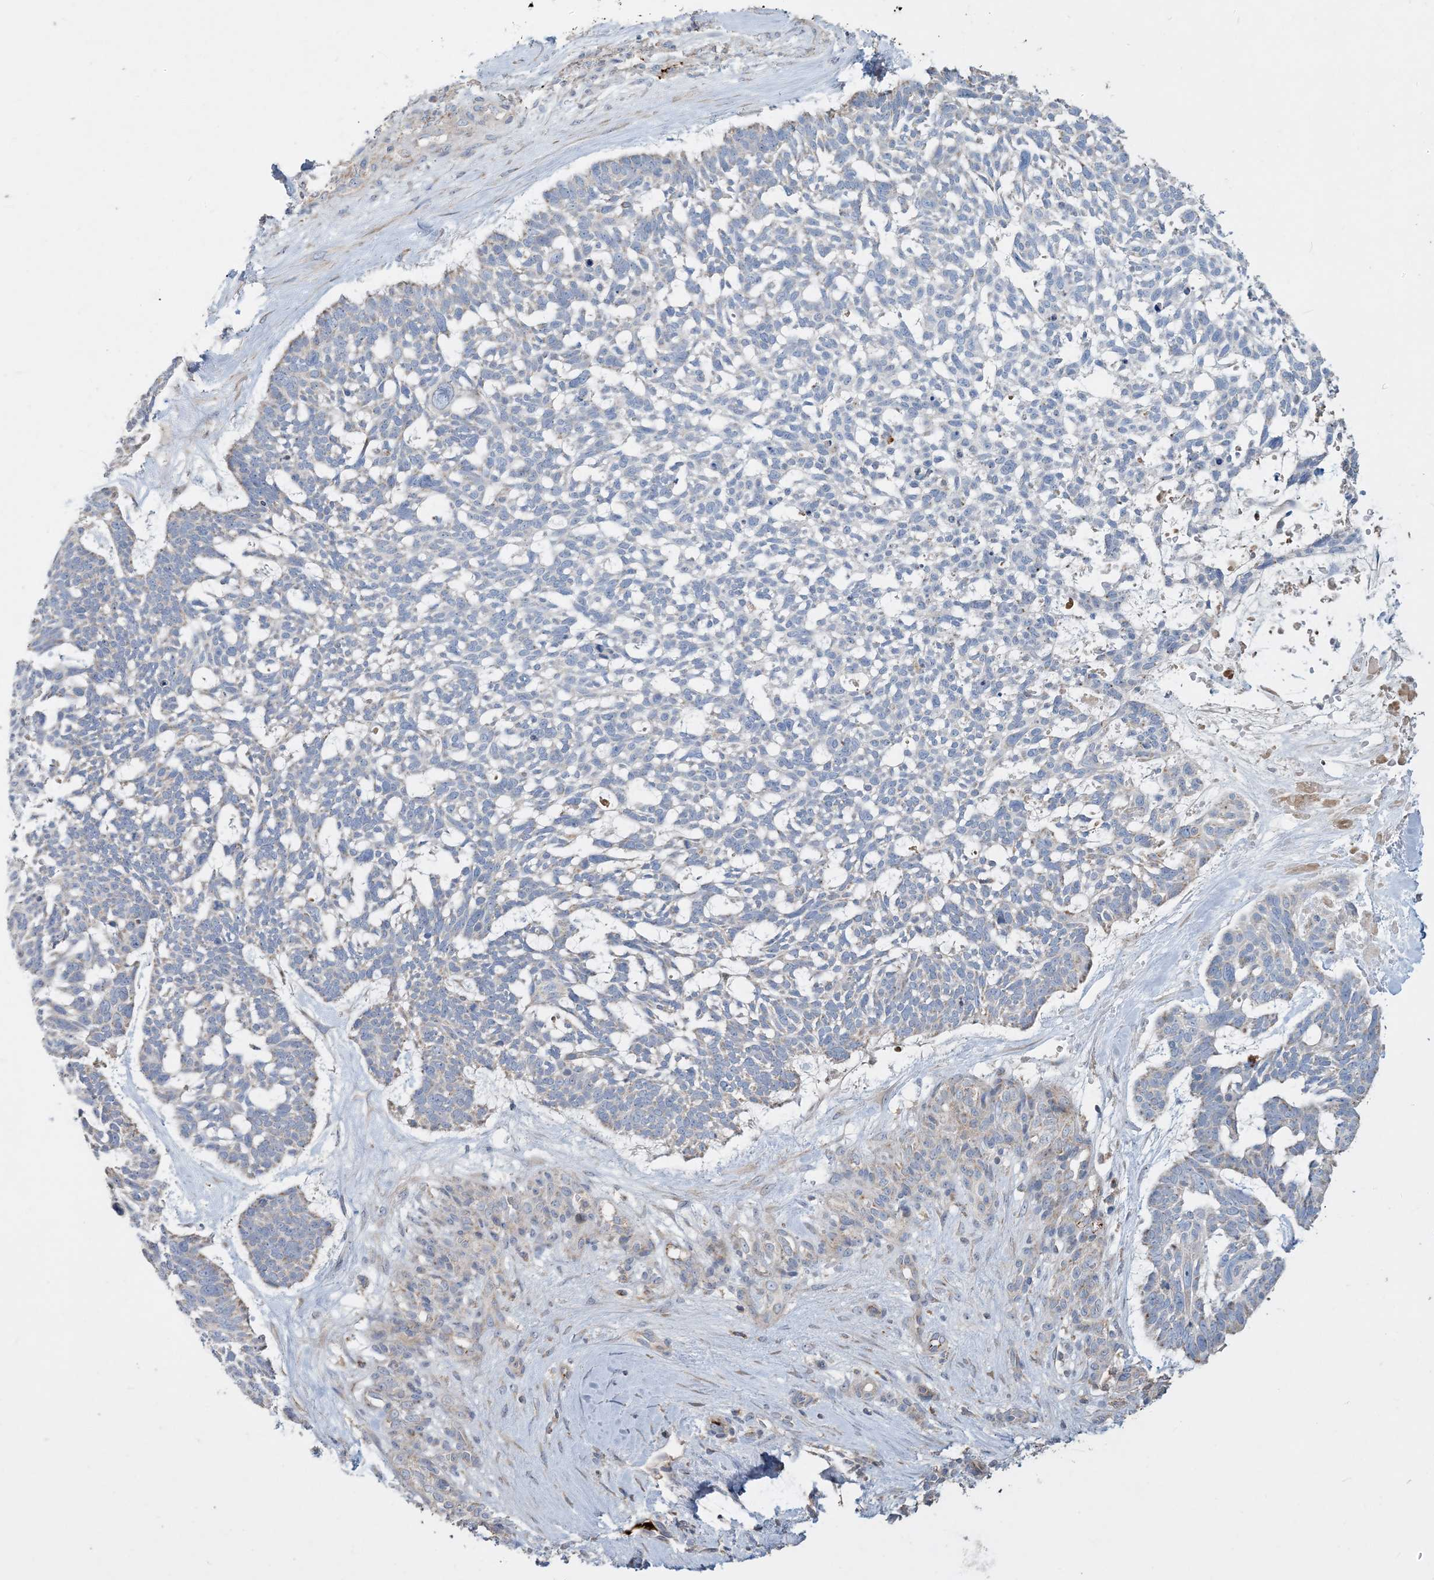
{"staining": {"intensity": "weak", "quantity": "<25%", "location": "cytoplasmic/membranous"}, "tissue": "skin cancer", "cell_type": "Tumor cells", "image_type": "cancer", "snomed": [{"axis": "morphology", "description": "Basal cell carcinoma"}, {"axis": "topography", "description": "Skin"}], "caption": "Protein analysis of skin cancer exhibits no significant staining in tumor cells.", "gene": "ECHDC1", "patient": {"sex": "male", "age": 88}}